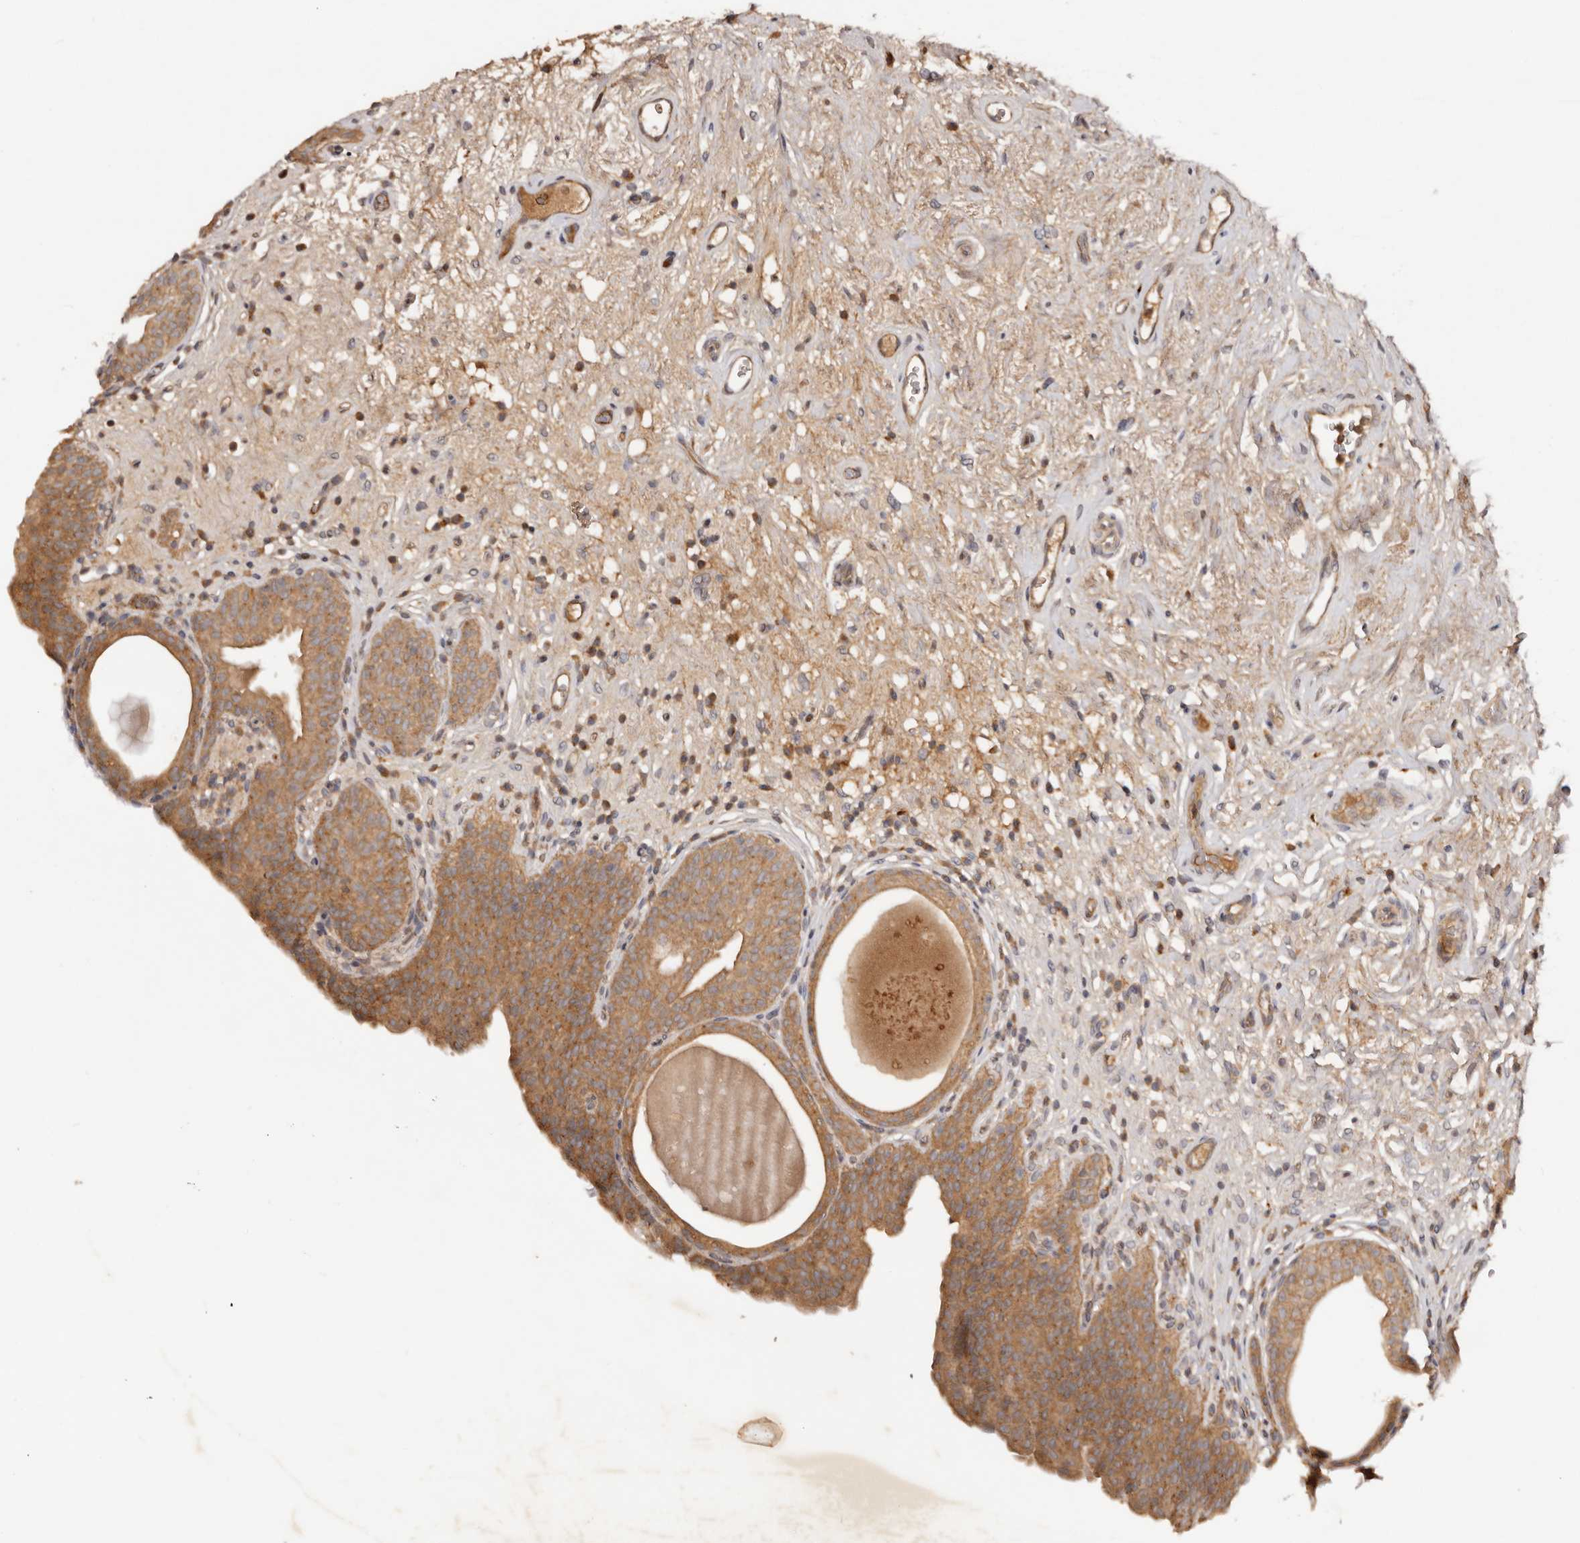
{"staining": {"intensity": "moderate", "quantity": ">75%", "location": "cytoplasmic/membranous"}, "tissue": "urinary bladder", "cell_type": "Urothelial cells", "image_type": "normal", "snomed": [{"axis": "morphology", "description": "Normal tissue, NOS"}, {"axis": "topography", "description": "Urinary bladder"}], "caption": "Unremarkable urinary bladder shows moderate cytoplasmic/membranous expression in about >75% of urothelial cells.", "gene": "PKIB", "patient": {"sex": "male", "age": 83}}